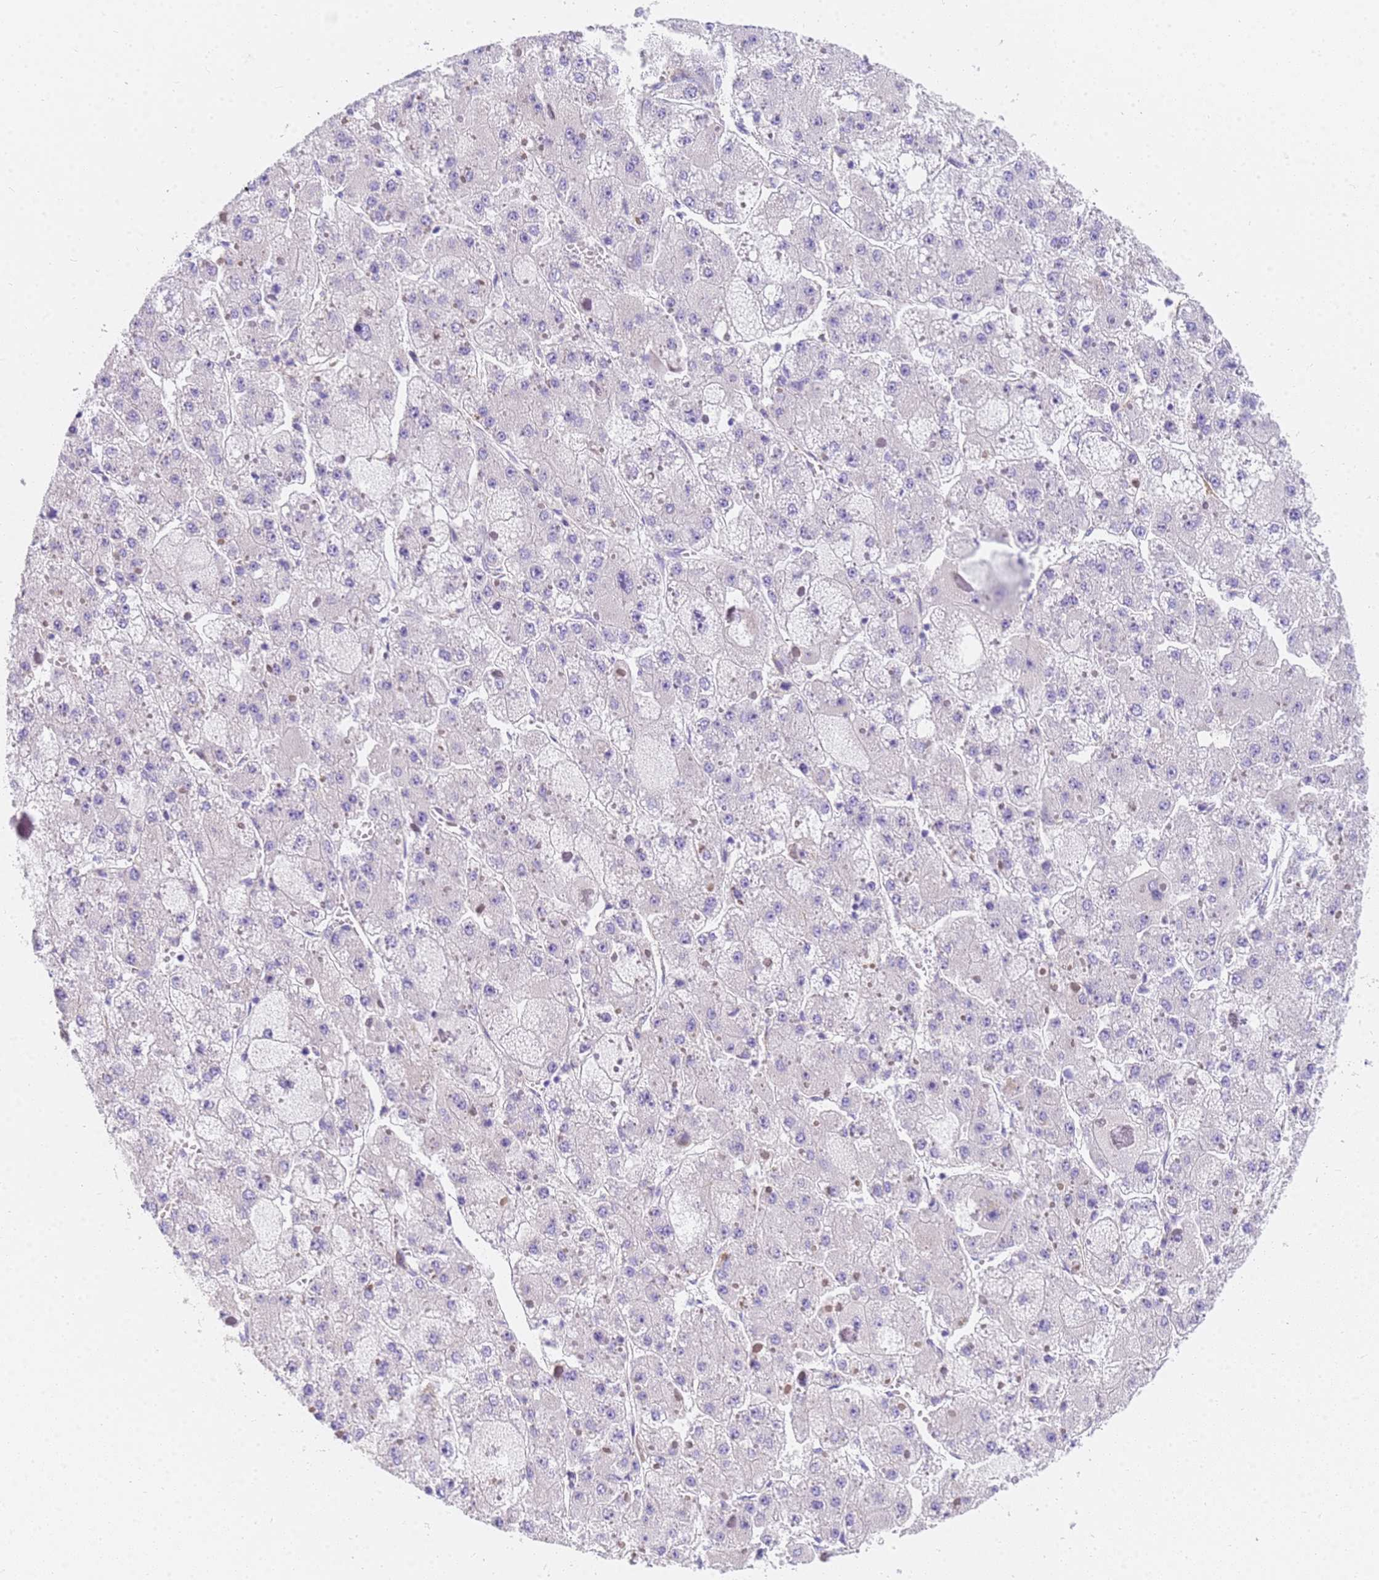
{"staining": {"intensity": "negative", "quantity": "none", "location": "none"}, "tissue": "liver cancer", "cell_type": "Tumor cells", "image_type": "cancer", "snomed": [{"axis": "morphology", "description": "Carcinoma, Hepatocellular, NOS"}, {"axis": "topography", "description": "Liver"}], "caption": "This is an immunohistochemistry photomicrograph of liver cancer. There is no staining in tumor cells.", "gene": "MVB12A", "patient": {"sex": "female", "age": 73}}